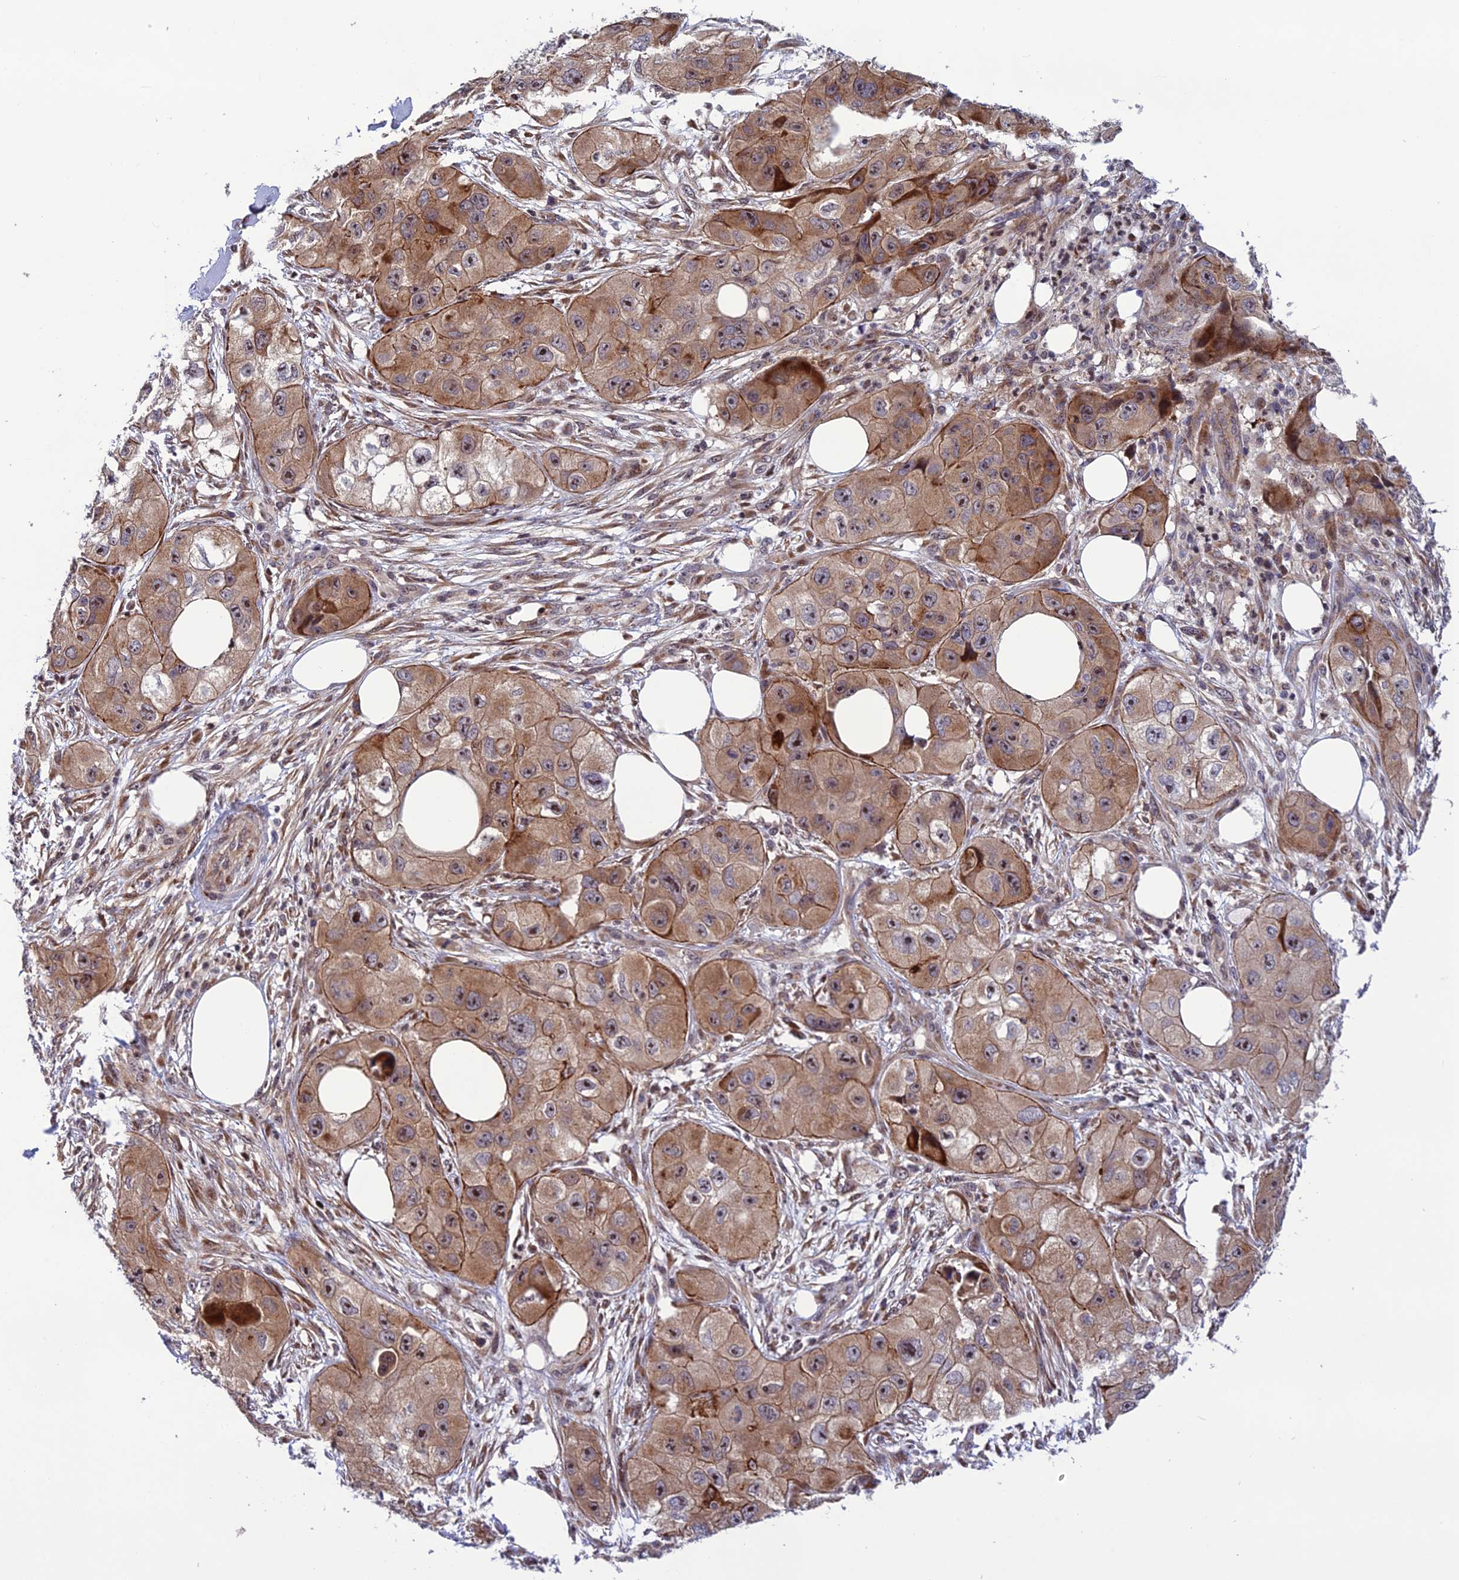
{"staining": {"intensity": "moderate", "quantity": ">75%", "location": "cytoplasmic/membranous"}, "tissue": "skin cancer", "cell_type": "Tumor cells", "image_type": "cancer", "snomed": [{"axis": "morphology", "description": "Squamous cell carcinoma, NOS"}, {"axis": "topography", "description": "Skin"}, {"axis": "topography", "description": "Subcutis"}], "caption": "Immunohistochemical staining of skin squamous cell carcinoma demonstrates medium levels of moderate cytoplasmic/membranous expression in about >75% of tumor cells.", "gene": "SMIM7", "patient": {"sex": "male", "age": 73}}